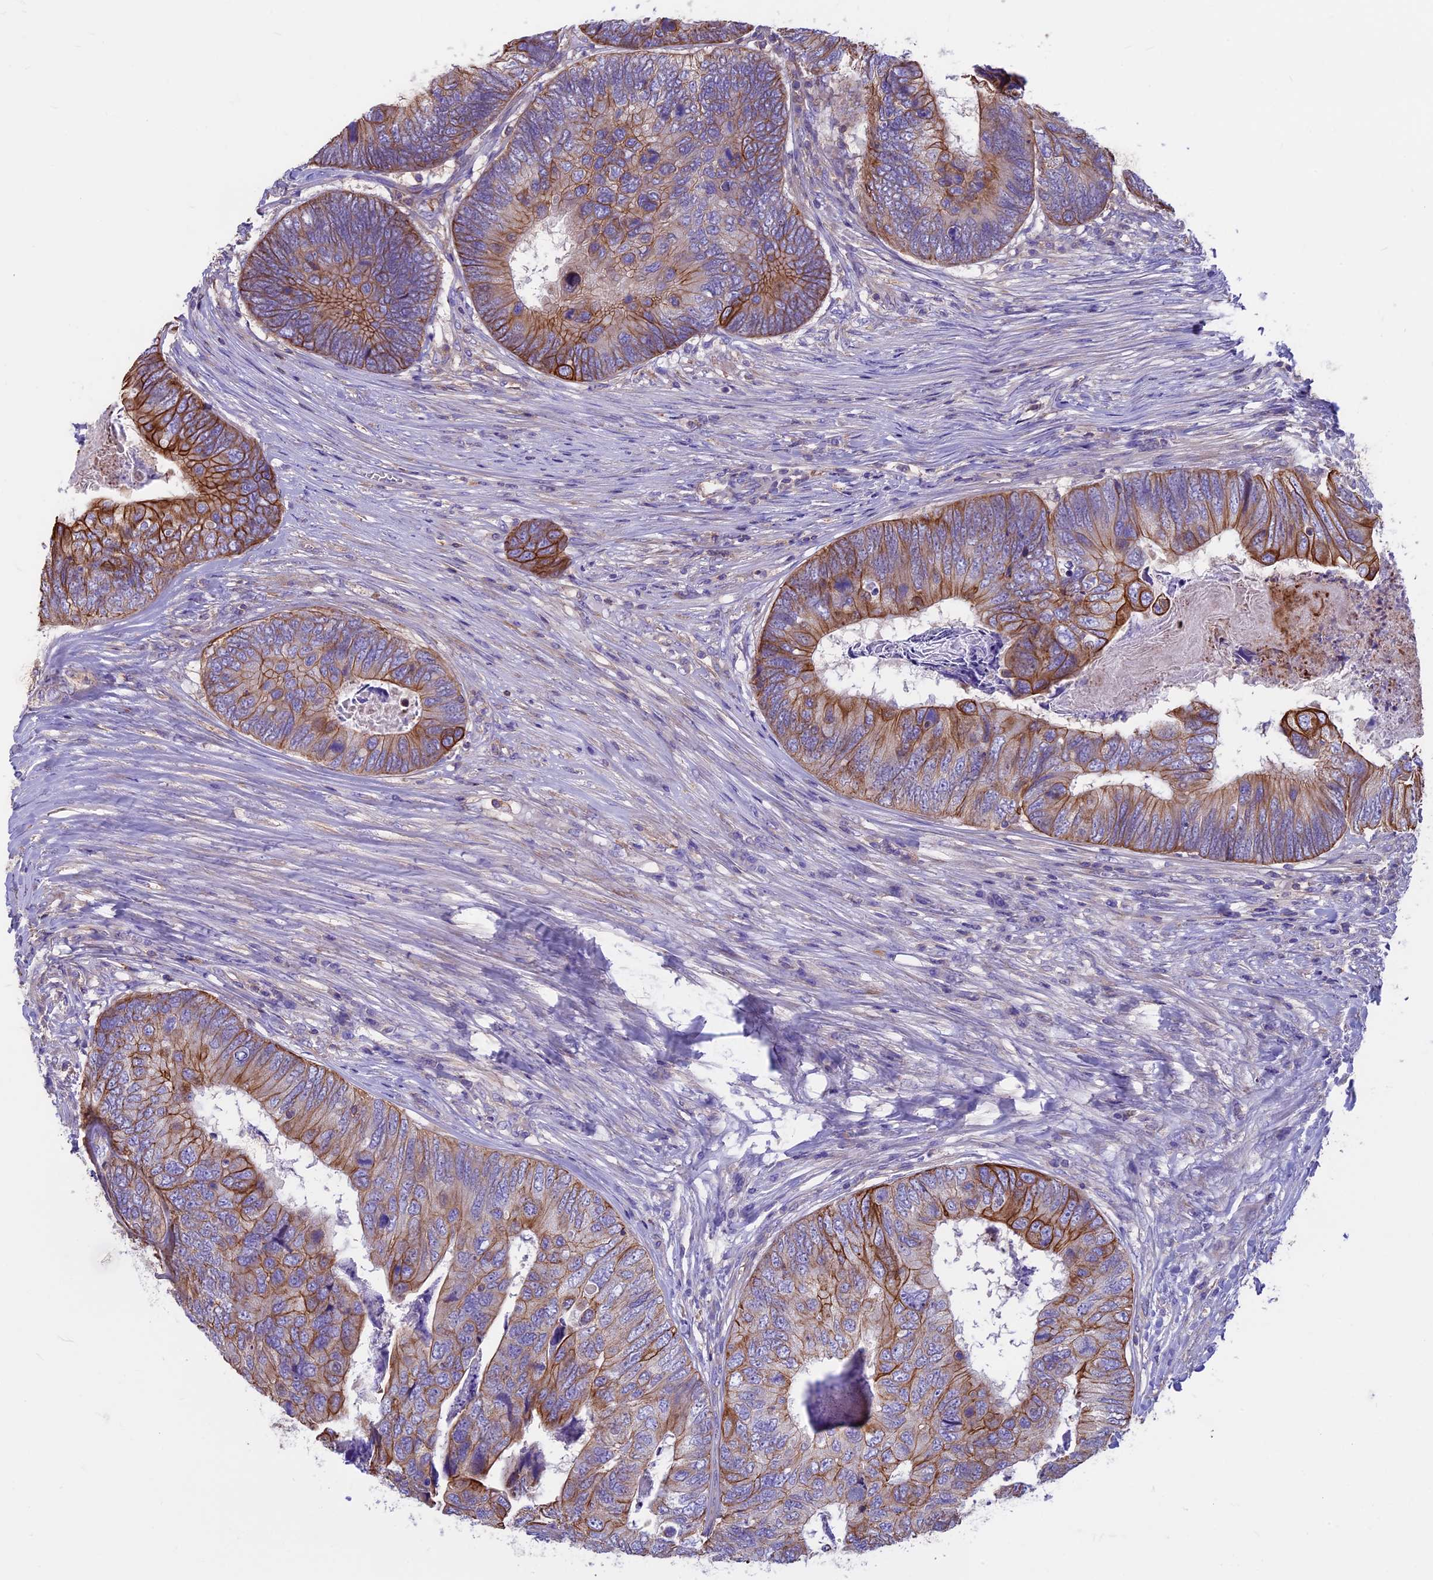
{"staining": {"intensity": "strong", "quantity": "25%-75%", "location": "cytoplasmic/membranous"}, "tissue": "colorectal cancer", "cell_type": "Tumor cells", "image_type": "cancer", "snomed": [{"axis": "morphology", "description": "Adenocarcinoma, NOS"}, {"axis": "topography", "description": "Colon"}], "caption": "Immunohistochemistry (DAB (3,3'-diaminobenzidine)) staining of colorectal cancer demonstrates strong cytoplasmic/membranous protein expression in about 25%-75% of tumor cells.", "gene": "CDAN1", "patient": {"sex": "female", "age": 67}}